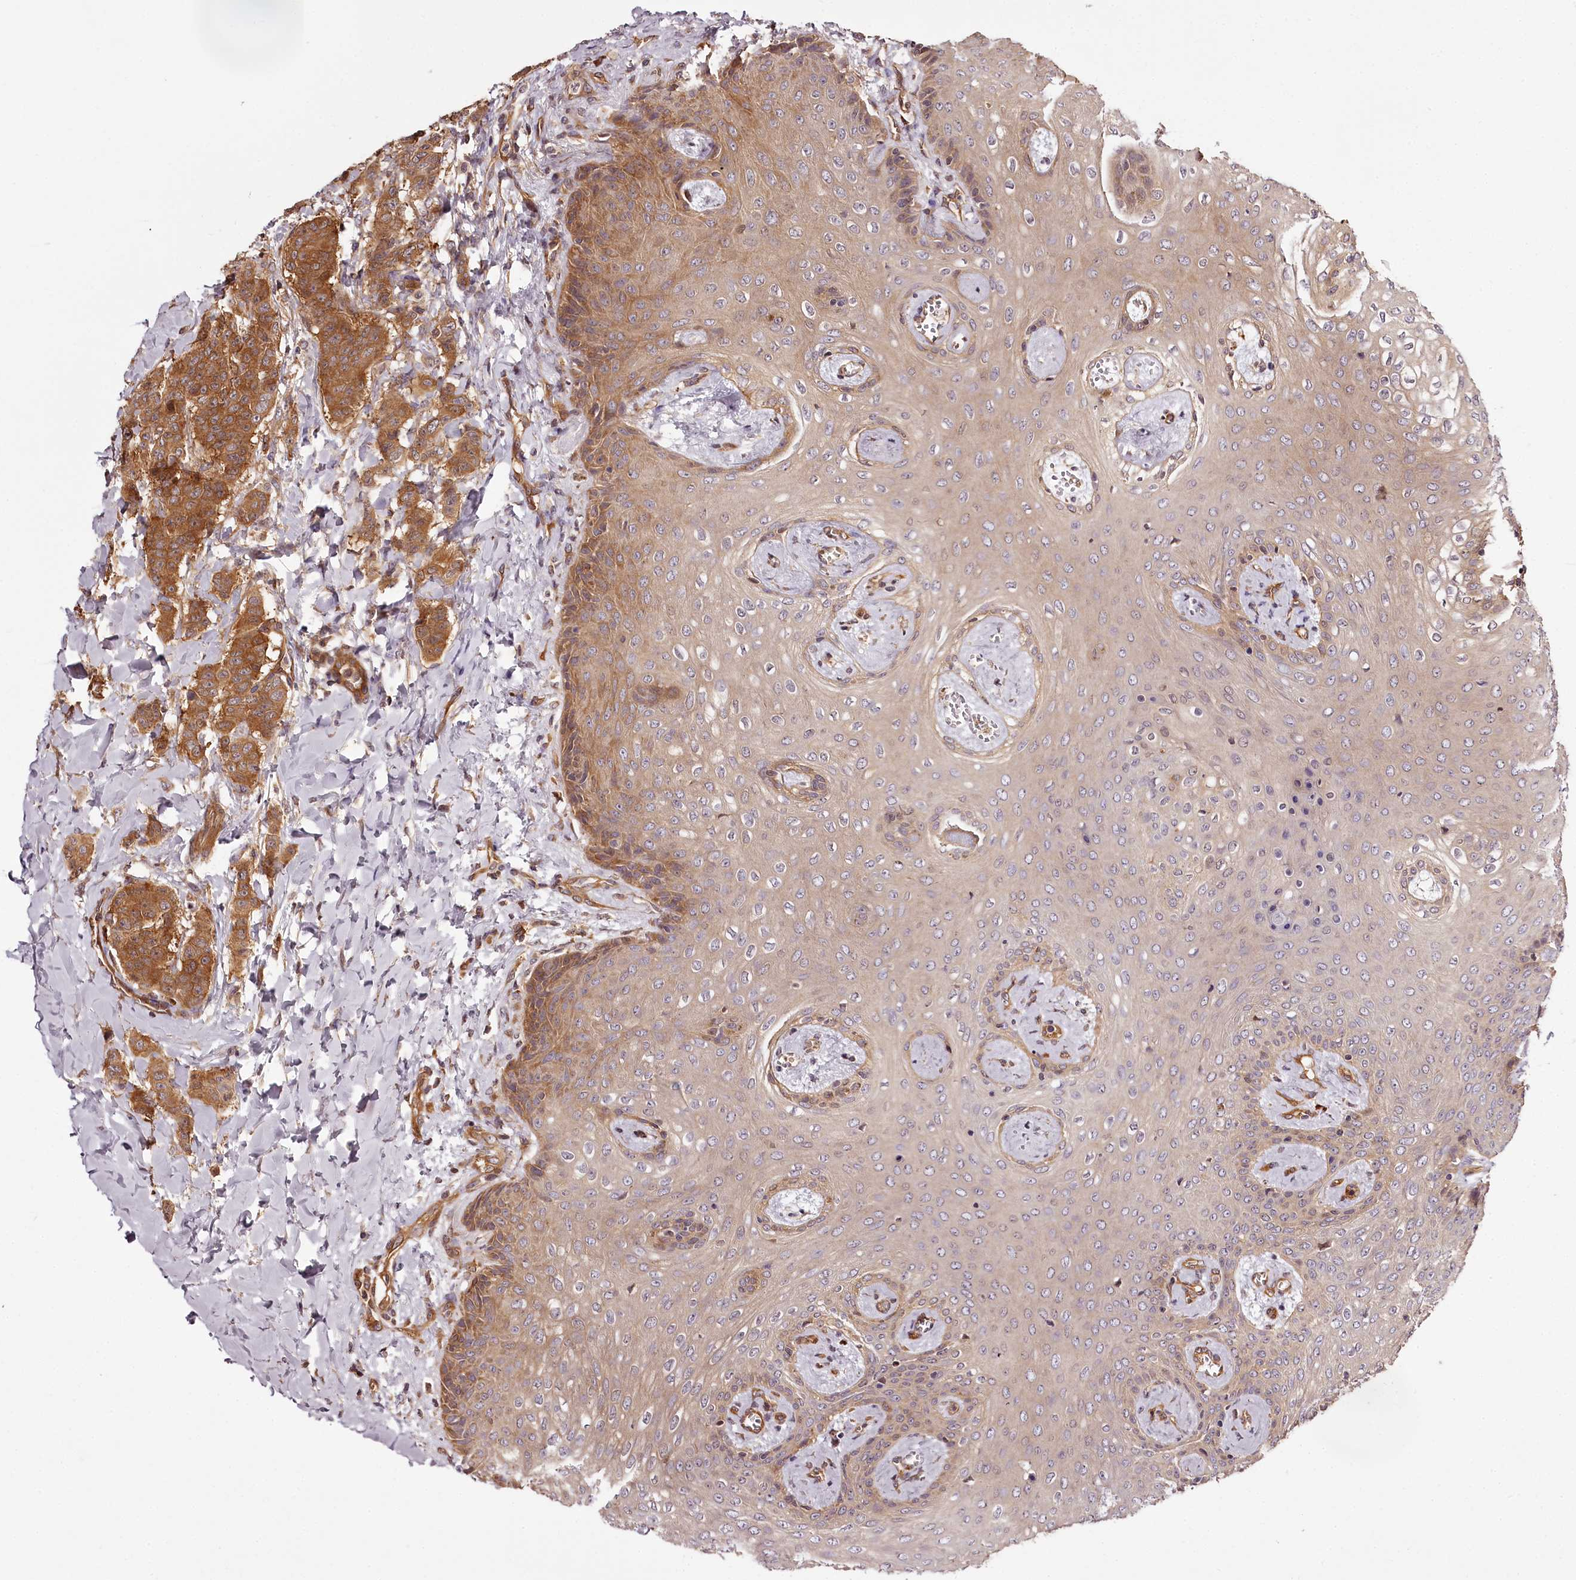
{"staining": {"intensity": "moderate", "quantity": ">75%", "location": "cytoplasmic/membranous"}, "tissue": "breast cancer", "cell_type": "Tumor cells", "image_type": "cancer", "snomed": [{"axis": "morphology", "description": "Duct carcinoma"}, {"axis": "topography", "description": "Breast"}], "caption": "A high-resolution image shows immunohistochemistry staining of breast cancer (intraductal carcinoma), which shows moderate cytoplasmic/membranous expression in approximately >75% of tumor cells.", "gene": "TARS1", "patient": {"sex": "female", "age": 40}}